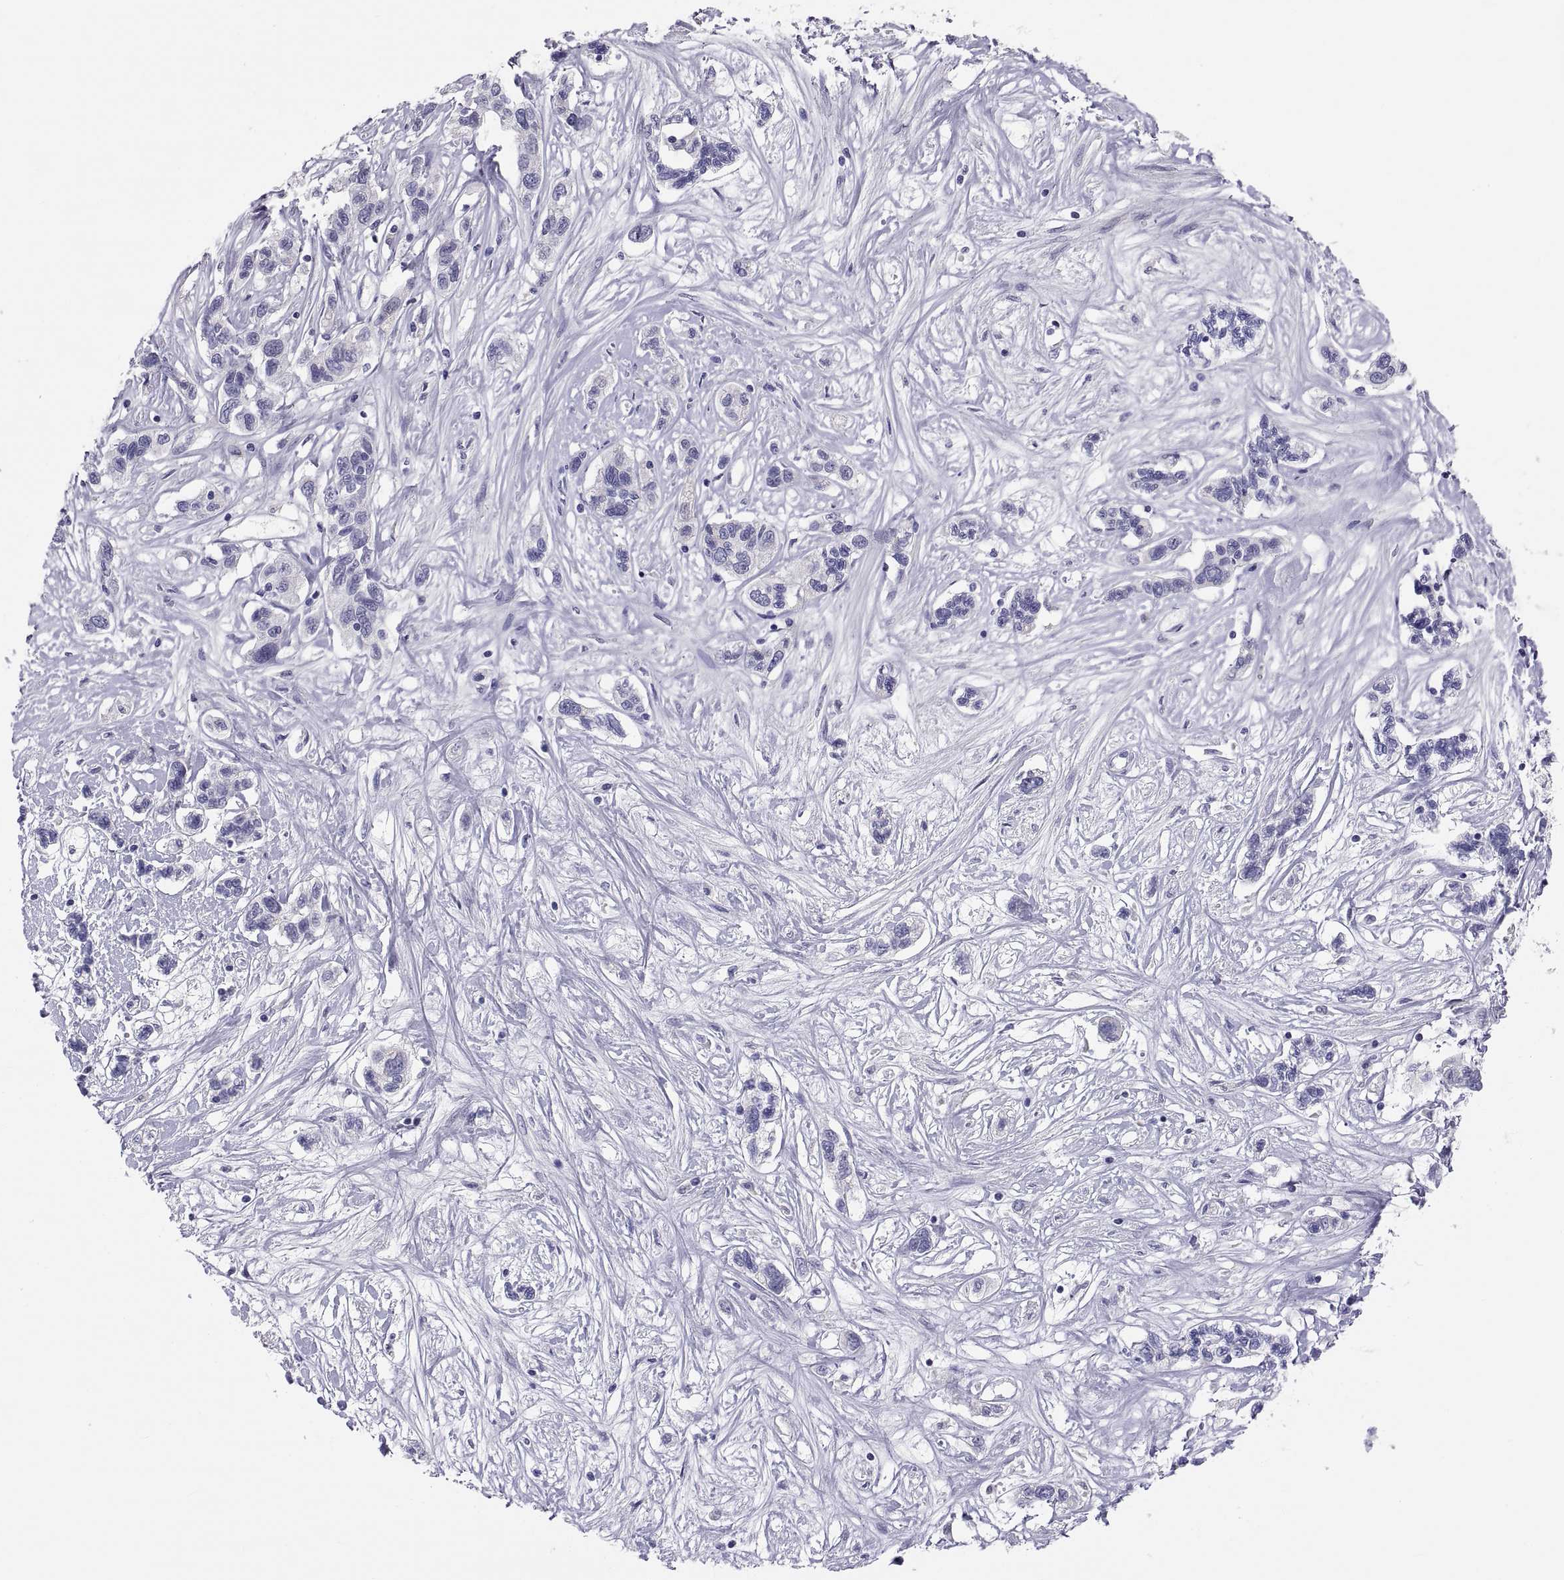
{"staining": {"intensity": "negative", "quantity": "none", "location": "none"}, "tissue": "liver cancer", "cell_type": "Tumor cells", "image_type": "cancer", "snomed": [{"axis": "morphology", "description": "Adenocarcinoma, NOS"}, {"axis": "morphology", "description": "Cholangiocarcinoma"}, {"axis": "topography", "description": "Liver"}], "caption": "DAB (3,3'-diaminobenzidine) immunohistochemical staining of human liver cancer shows no significant staining in tumor cells. (DAB (3,3'-diaminobenzidine) immunohistochemistry with hematoxylin counter stain).", "gene": "FAM170A", "patient": {"sex": "male", "age": 64}}